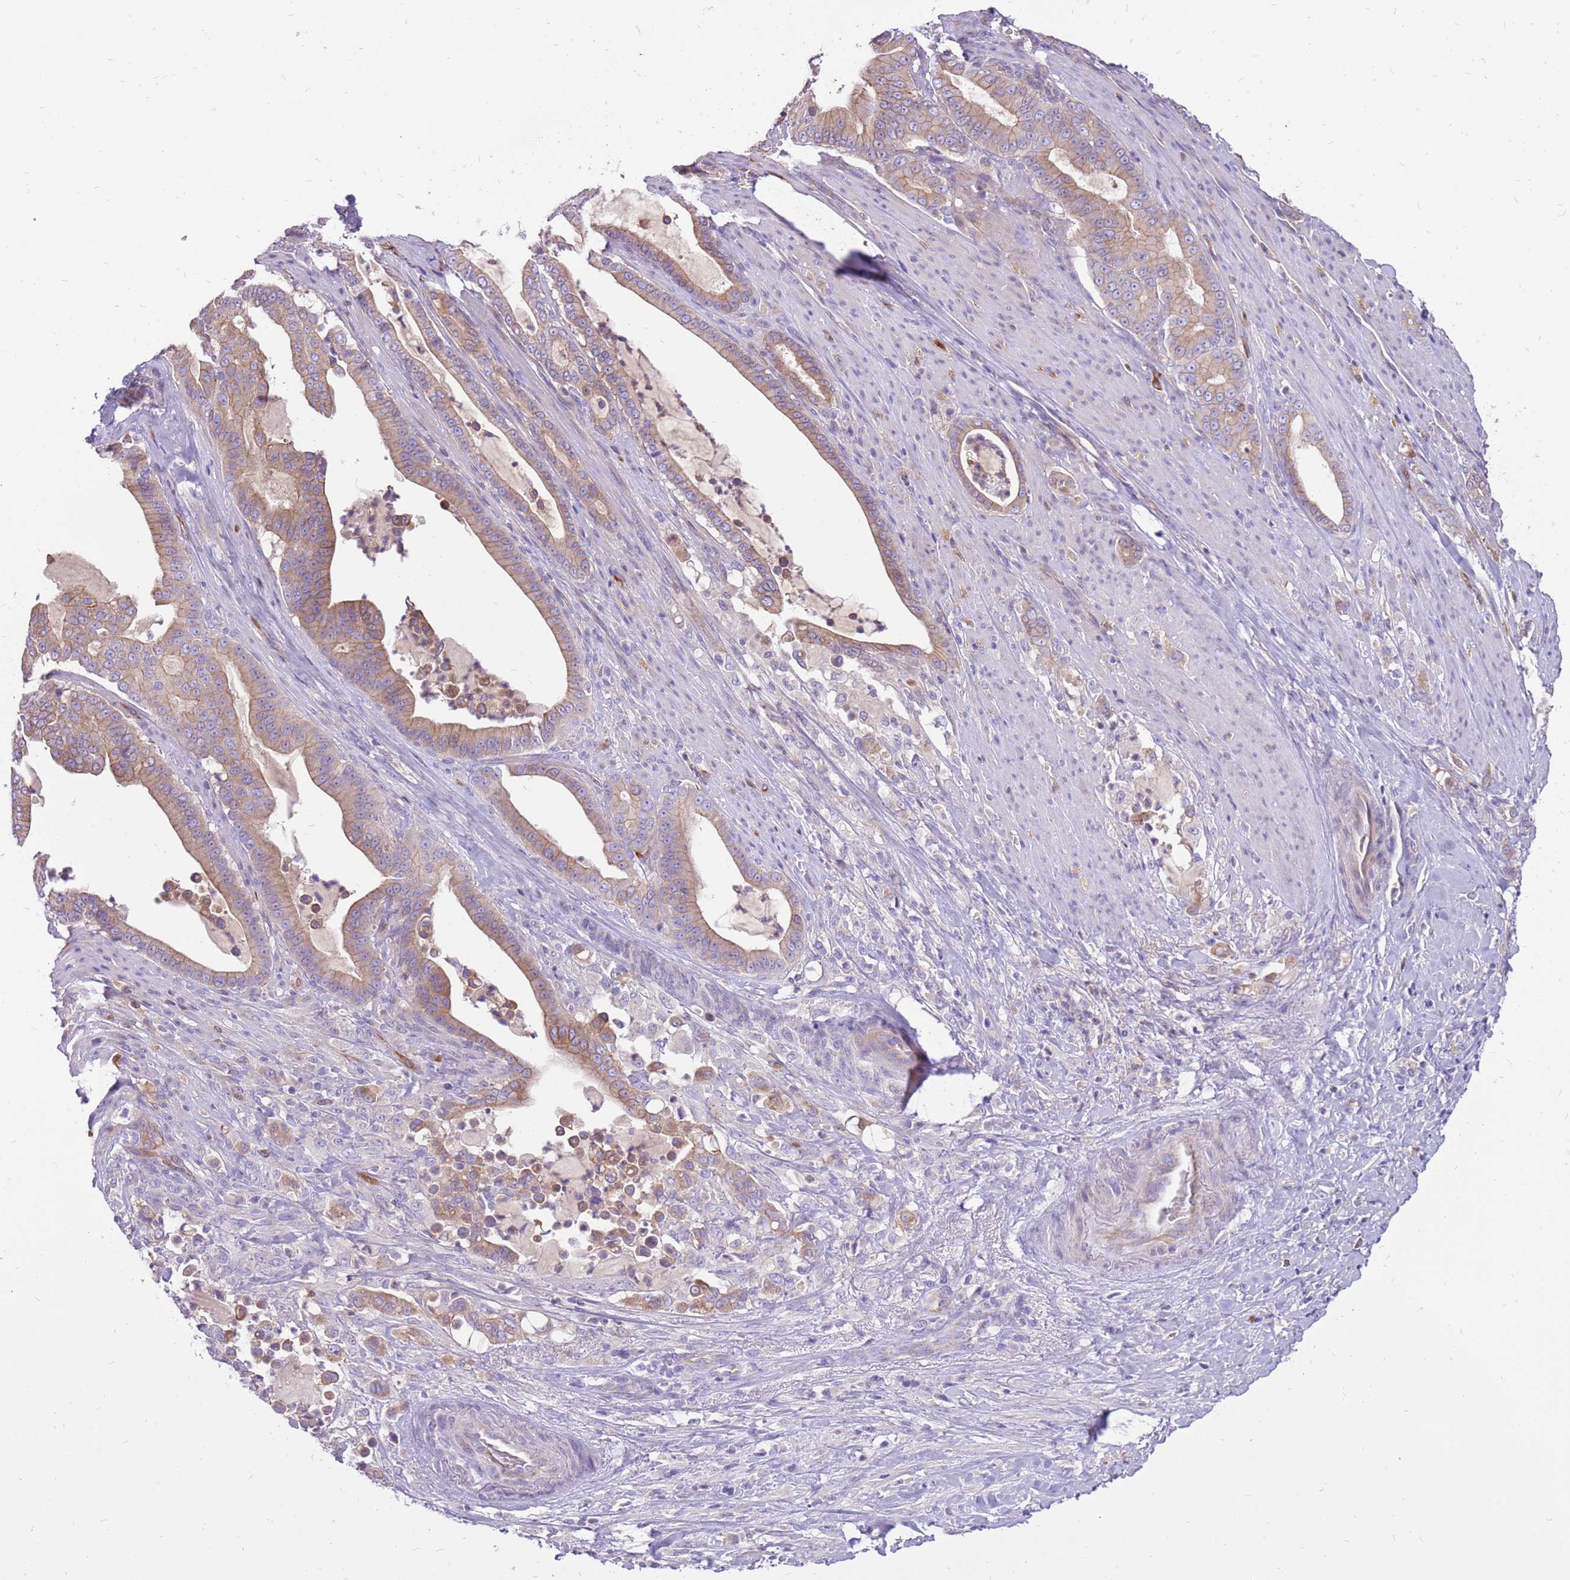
{"staining": {"intensity": "moderate", "quantity": ">75%", "location": "cytoplasmic/membranous"}, "tissue": "pancreatic cancer", "cell_type": "Tumor cells", "image_type": "cancer", "snomed": [{"axis": "morphology", "description": "Adenocarcinoma, NOS"}, {"axis": "topography", "description": "Pancreas"}], "caption": "Moderate cytoplasmic/membranous expression for a protein is present in about >75% of tumor cells of pancreatic cancer using IHC.", "gene": "WDR90", "patient": {"sex": "male", "age": 63}}